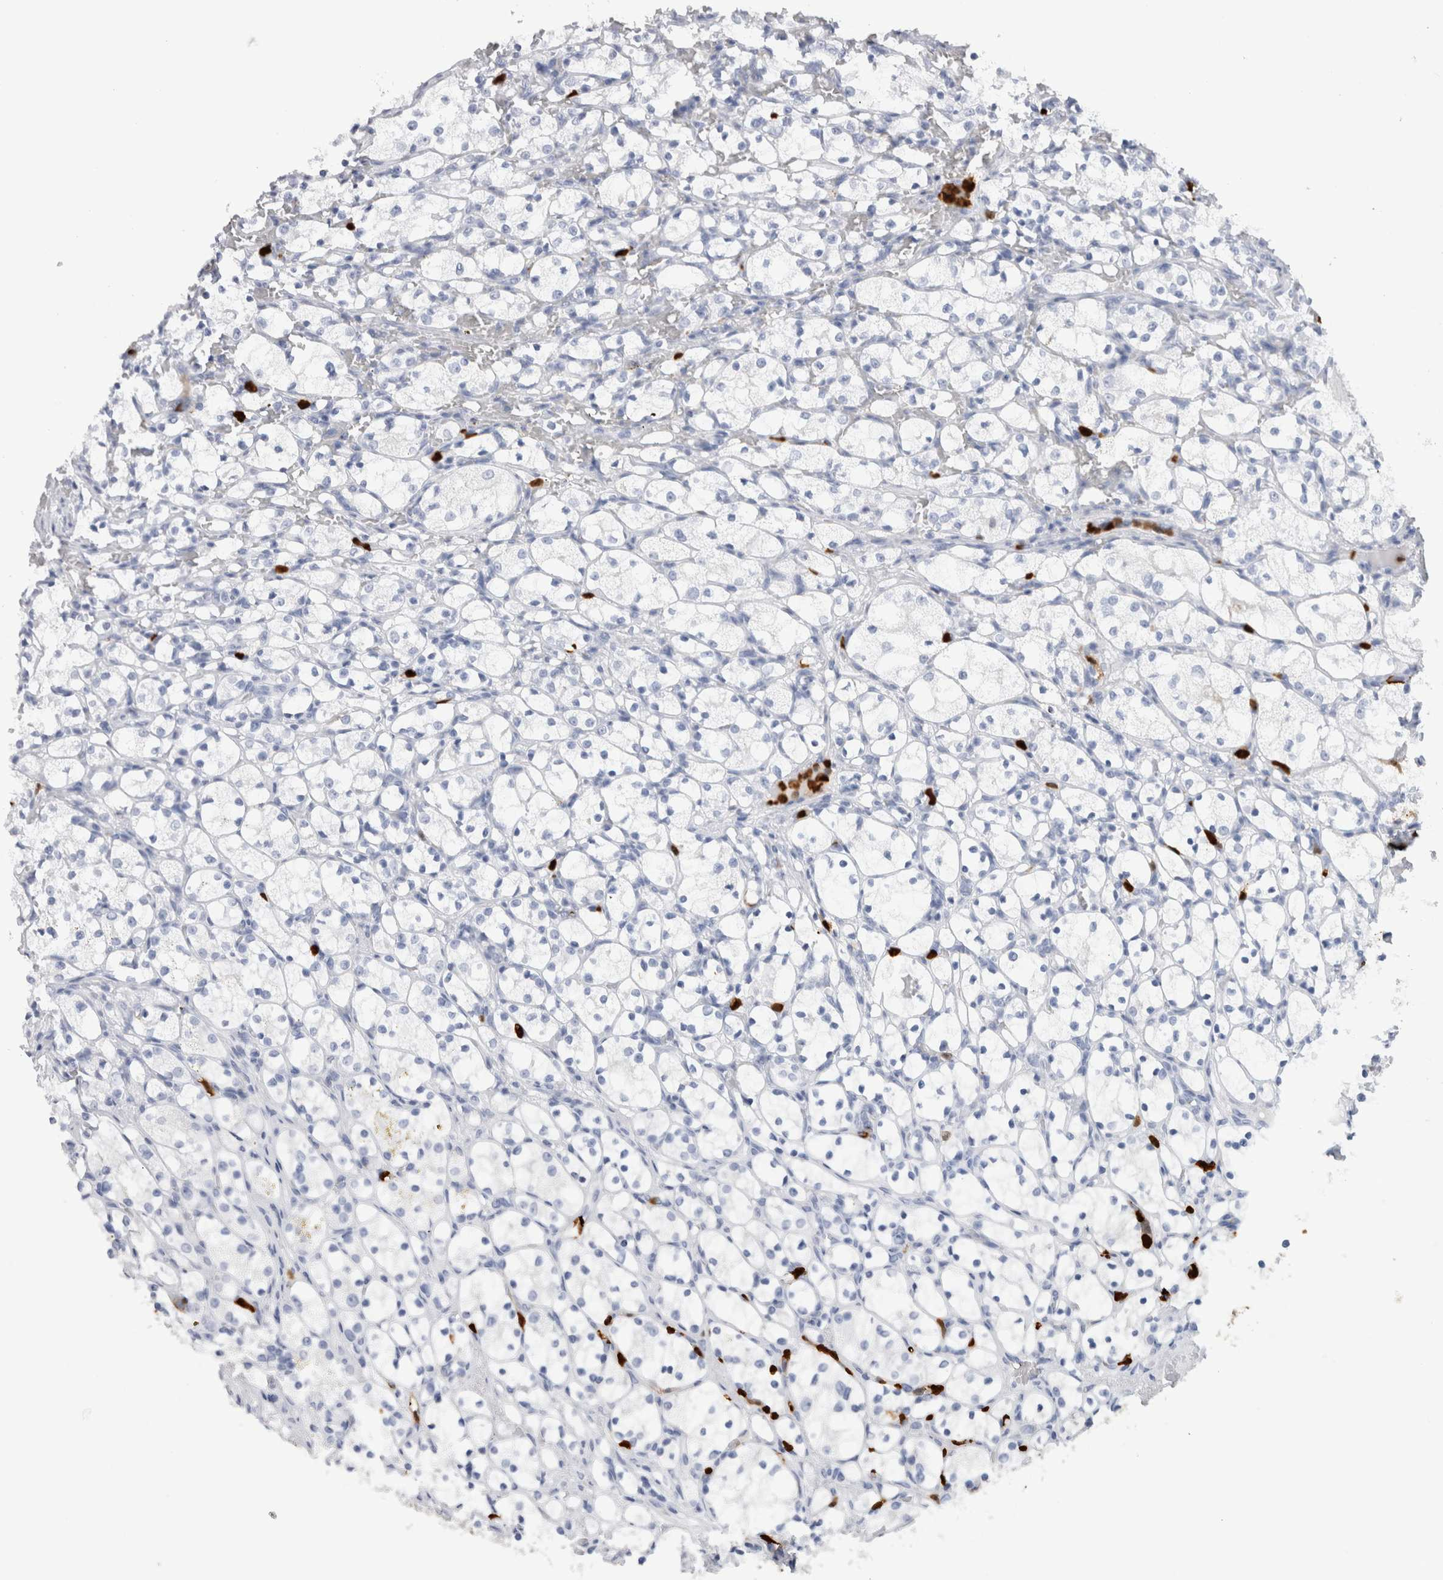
{"staining": {"intensity": "negative", "quantity": "none", "location": "none"}, "tissue": "renal cancer", "cell_type": "Tumor cells", "image_type": "cancer", "snomed": [{"axis": "morphology", "description": "Adenocarcinoma, NOS"}, {"axis": "topography", "description": "Kidney"}], "caption": "Immunohistochemical staining of renal cancer shows no significant staining in tumor cells. (Stains: DAB (3,3'-diaminobenzidine) immunohistochemistry (IHC) with hematoxylin counter stain, Microscopy: brightfield microscopy at high magnification).", "gene": "S100A8", "patient": {"sex": "female", "age": 69}}